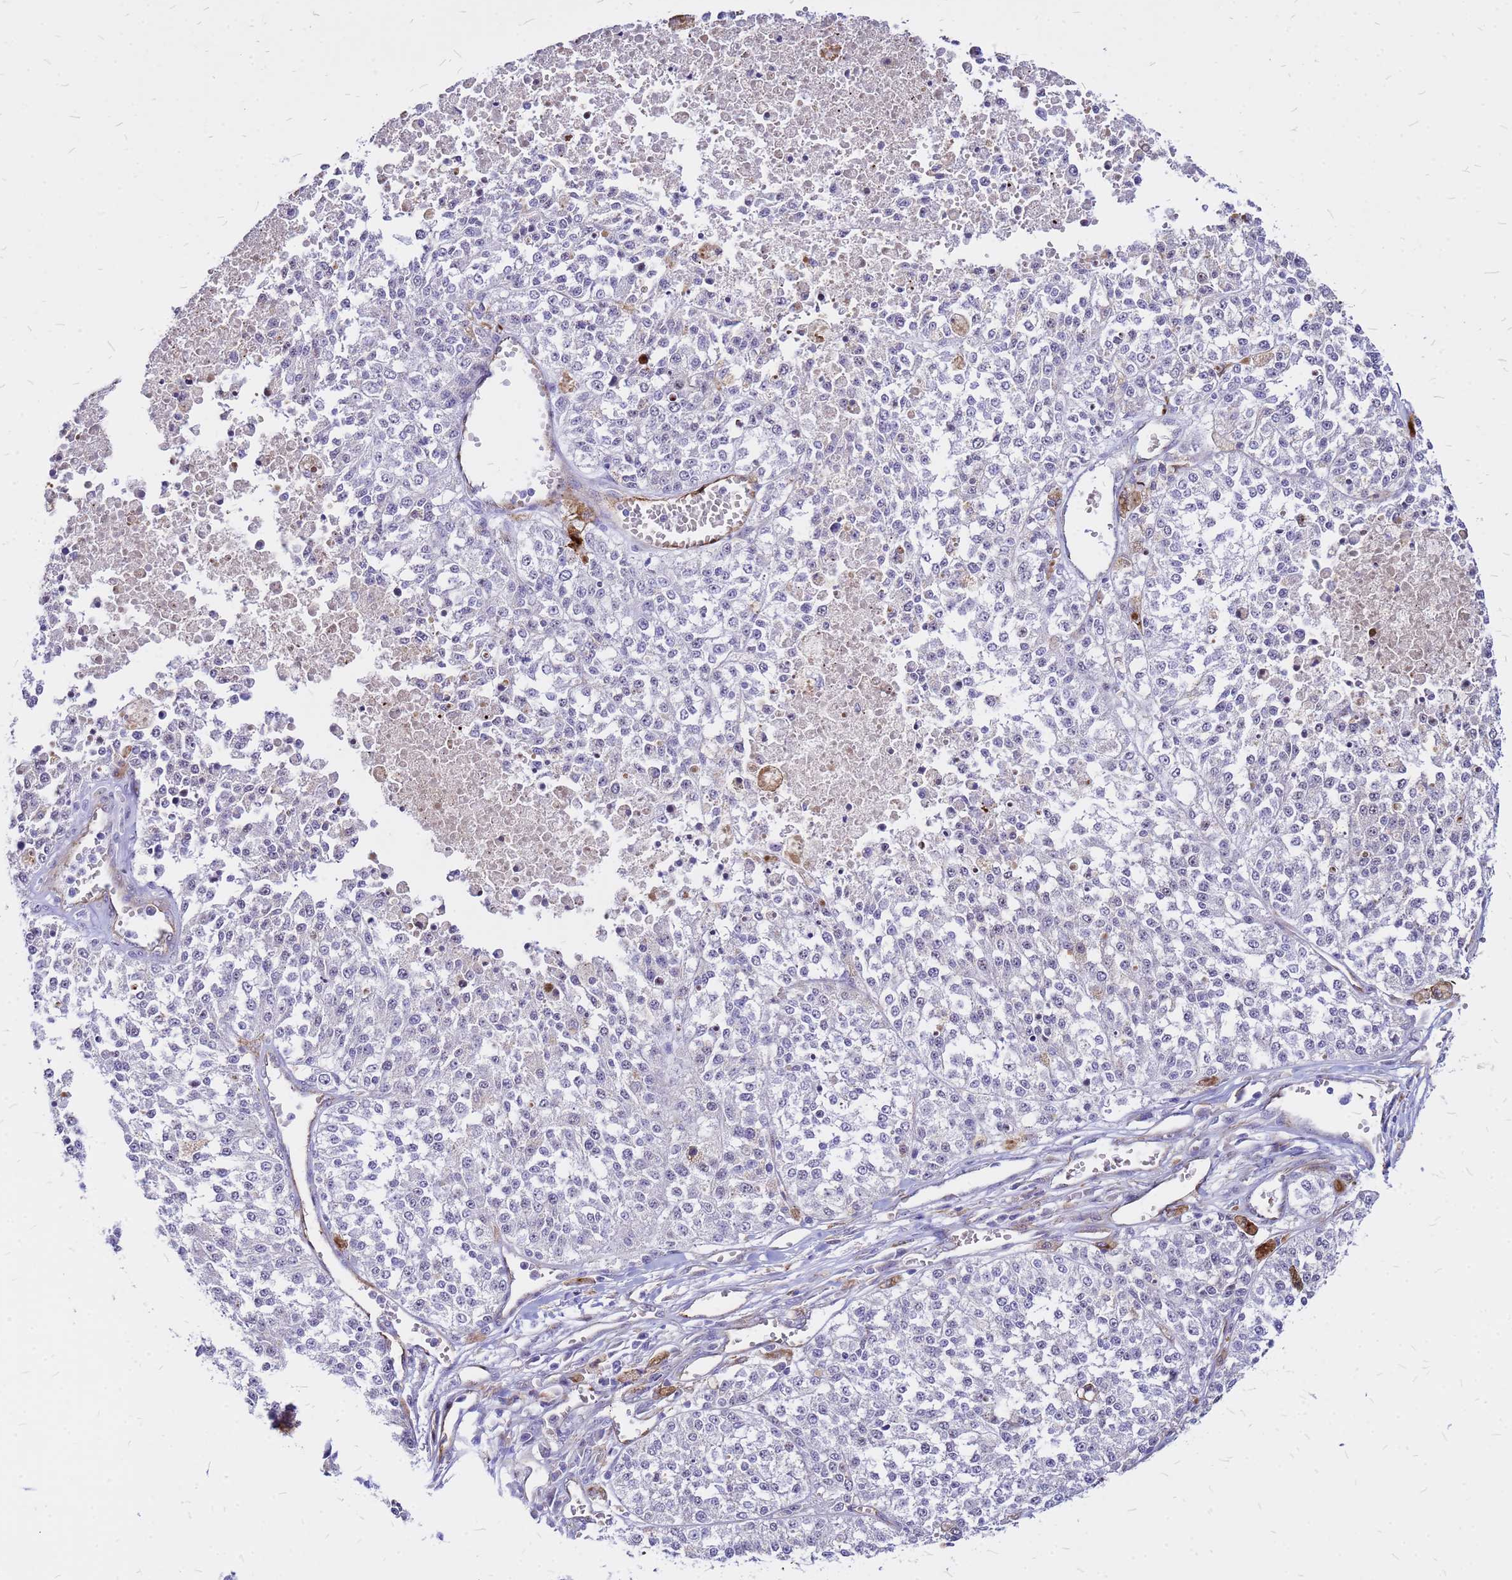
{"staining": {"intensity": "negative", "quantity": "none", "location": "none"}, "tissue": "melanoma", "cell_type": "Tumor cells", "image_type": "cancer", "snomed": [{"axis": "morphology", "description": "Malignant melanoma, NOS"}, {"axis": "topography", "description": "Skin"}], "caption": "Tumor cells are negative for brown protein staining in malignant melanoma.", "gene": "NOSTRIN", "patient": {"sex": "female", "age": 64}}